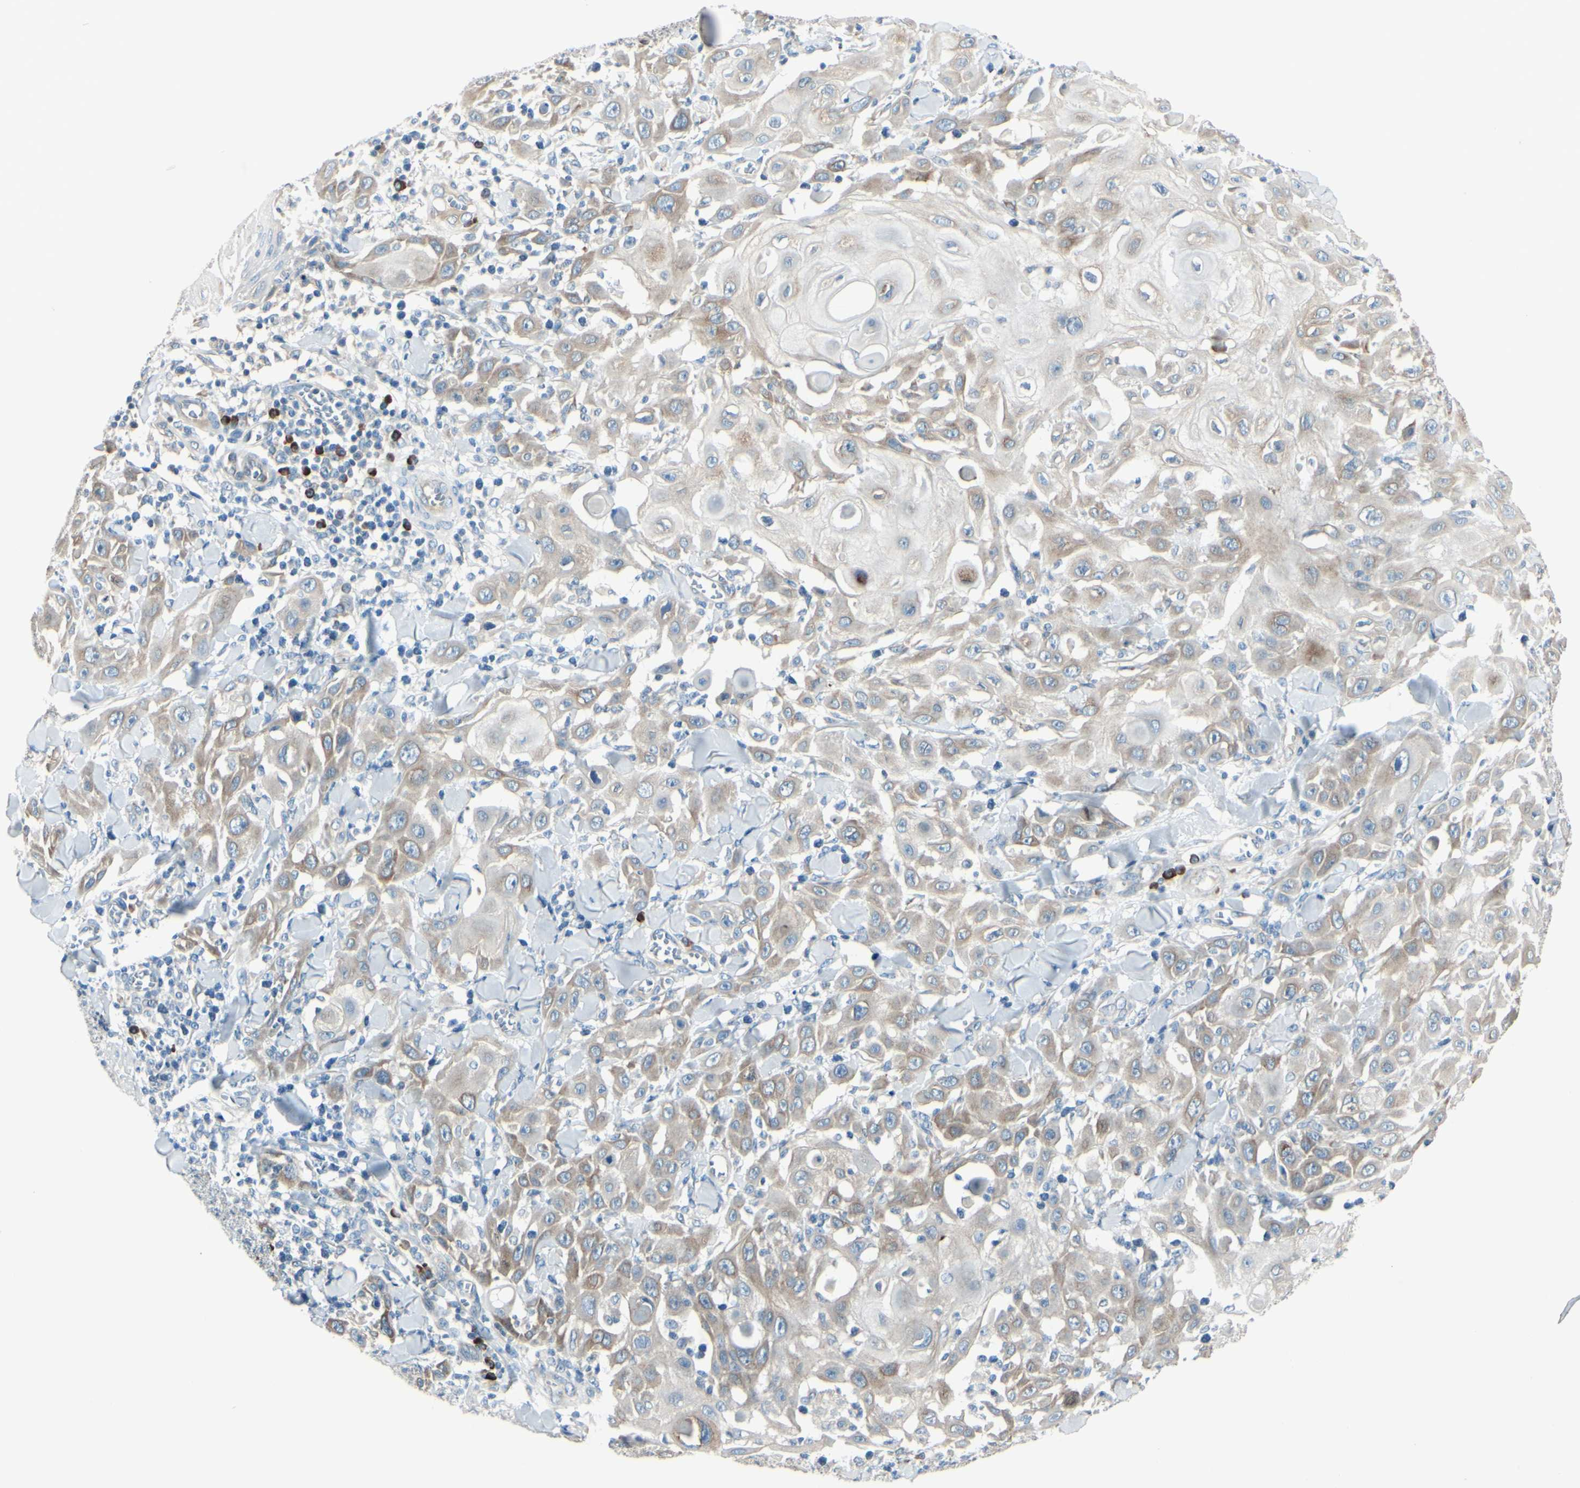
{"staining": {"intensity": "weak", "quantity": ">75%", "location": "cytoplasmic/membranous"}, "tissue": "skin cancer", "cell_type": "Tumor cells", "image_type": "cancer", "snomed": [{"axis": "morphology", "description": "Squamous cell carcinoma, NOS"}, {"axis": "topography", "description": "Skin"}], "caption": "Tumor cells reveal low levels of weak cytoplasmic/membranous positivity in about >75% of cells in human skin squamous cell carcinoma.", "gene": "SELENOS", "patient": {"sex": "male", "age": 24}}